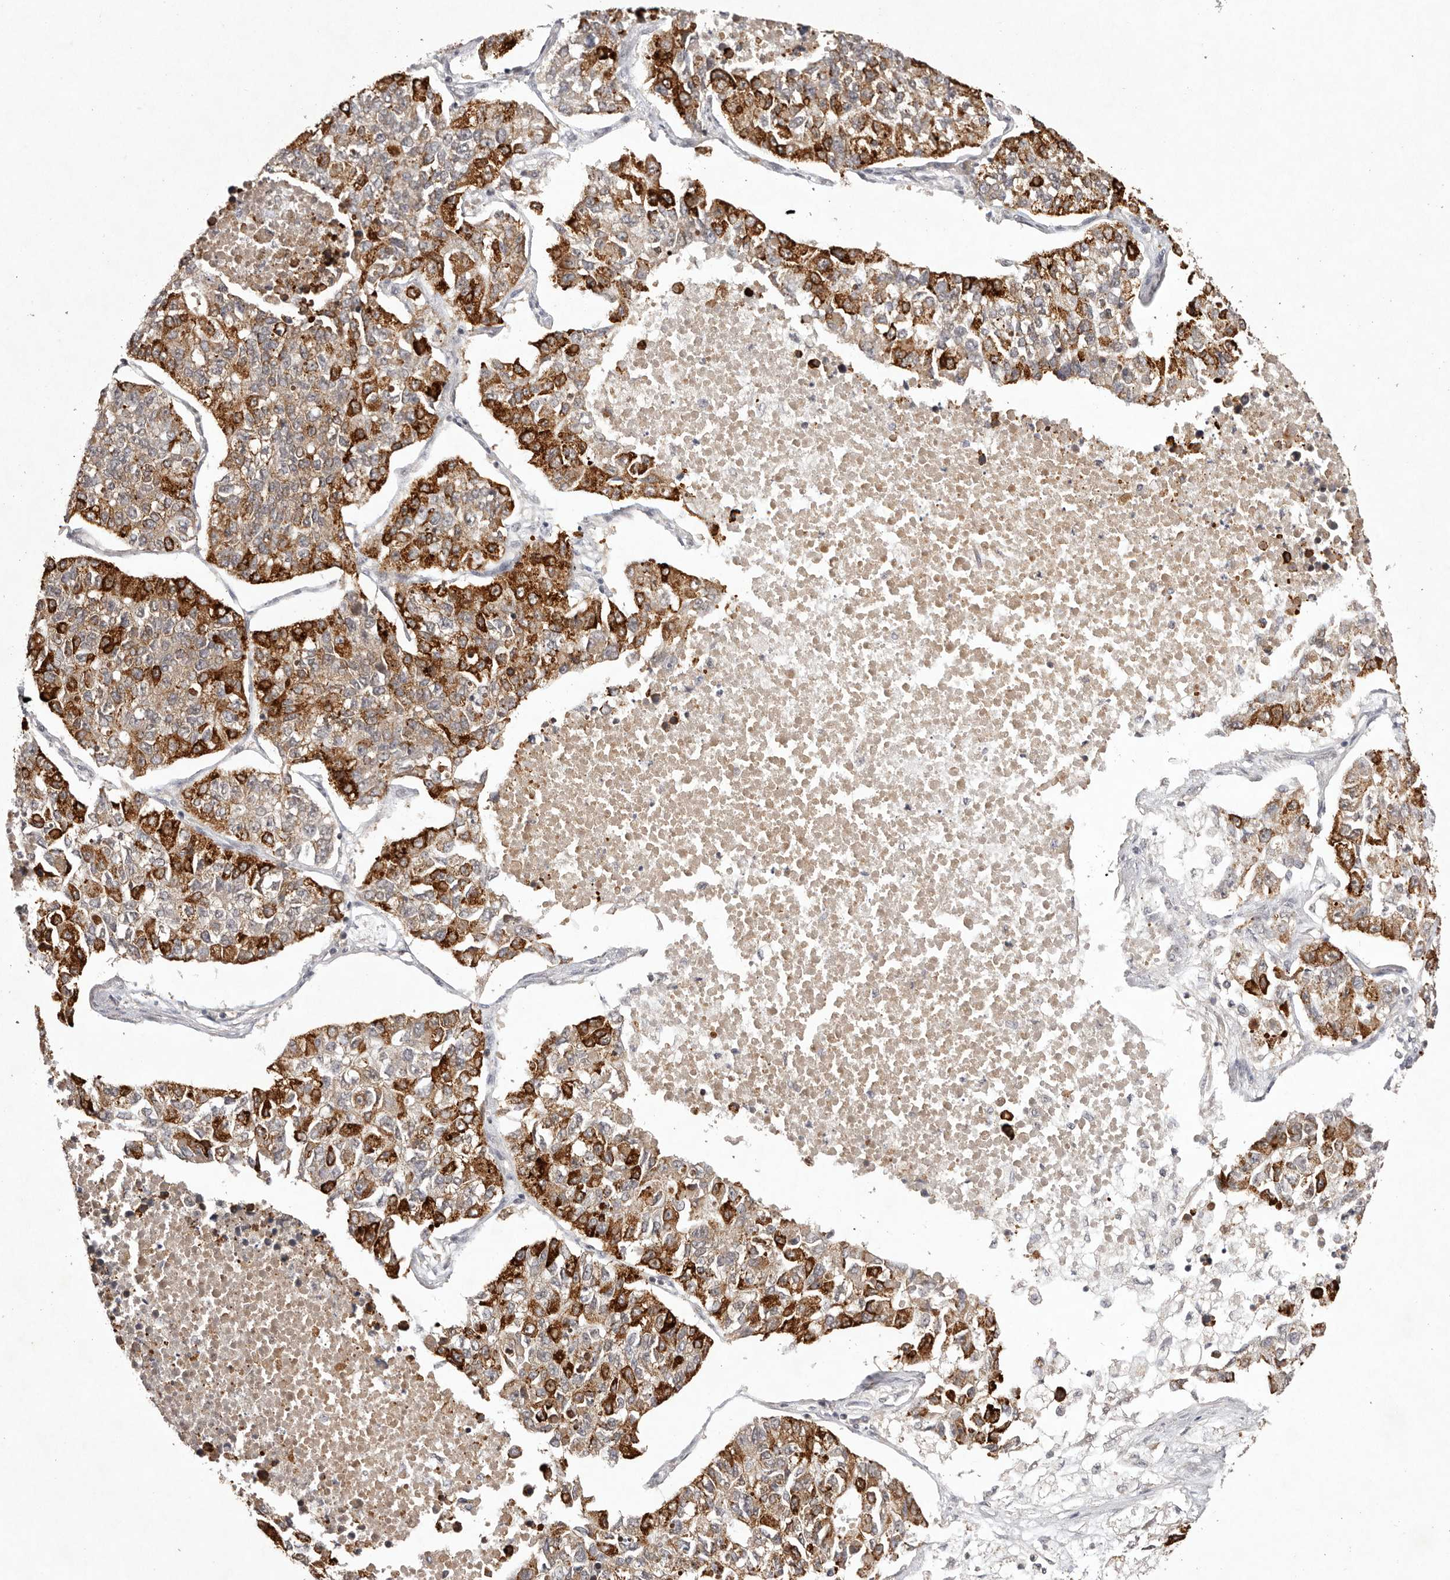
{"staining": {"intensity": "strong", "quantity": "25%-75%", "location": "cytoplasmic/membranous"}, "tissue": "lung cancer", "cell_type": "Tumor cells", "image_type": "cancer", "snomed": [{"axis": "morphology", "description": "Adenocarcinoma, NOS"}, {"axis": "topography", "description": "Lung"}], "caption": "The immunohistochemical stain highlights strong cytoplasmic/membranous positivity in tumor cells of lung adenocarcinoma tissue. Nuclei are stained in blue.", "gene": "BUD31", "patient": {"sex": "male", "age": 49}}